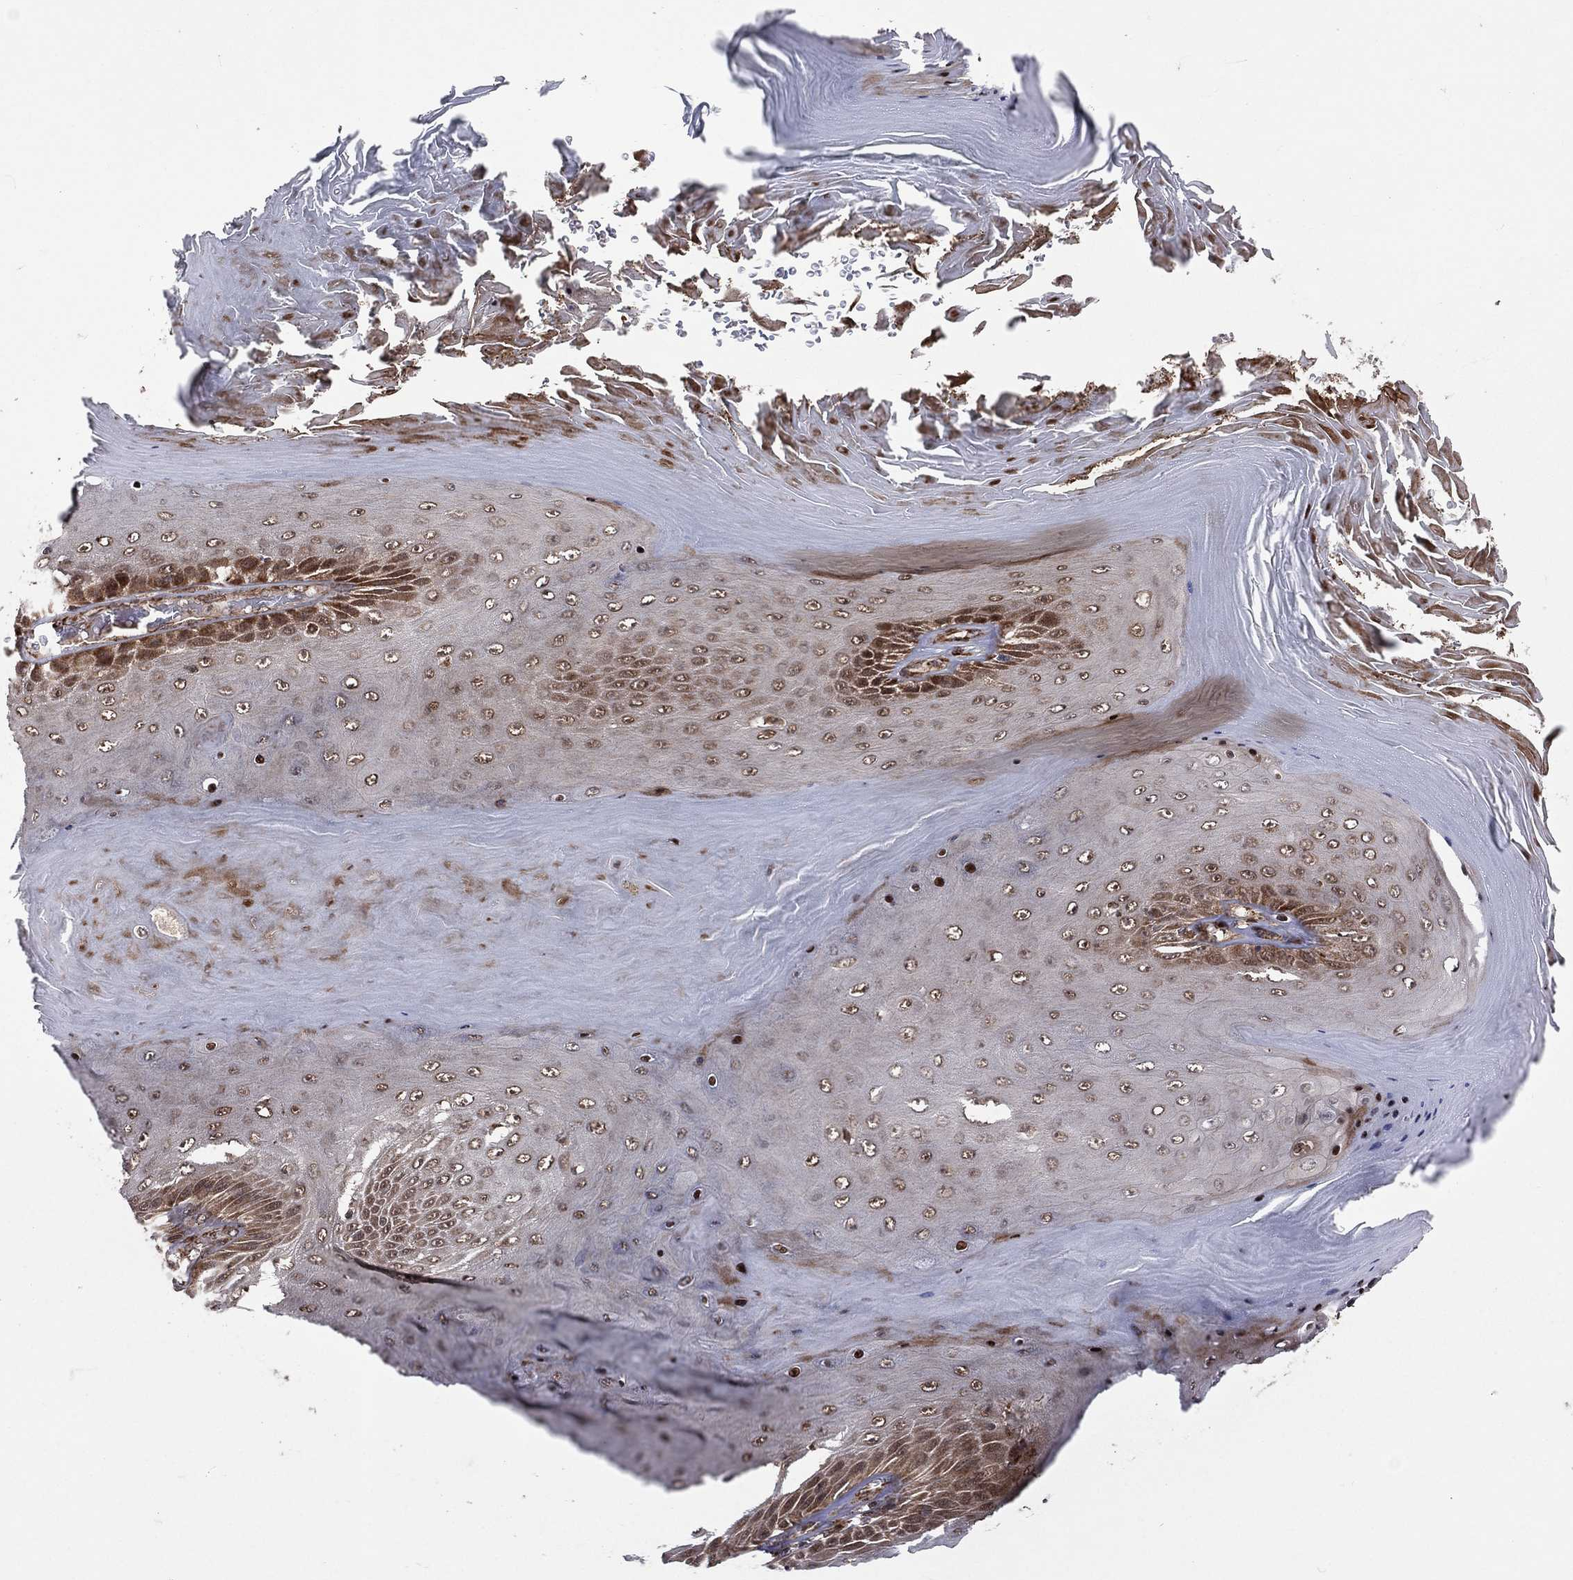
{"staining": {"intensity": "strong", "quantity": "<25%", "location": "cytoplasmic/membranous,nuclear"}, "tissue": "skin cancer", "cell_type": "Tumor cells", "image_type": "cancer", "snomed": [{"axis": "morphology", "description": "Squamous cell carcinoma, NOS"}, {"axis": "topography", "description": "Skin"}], "caption": "The micrograph reveals immunohistochemical staining of skin cancer. There is strong cytoplasmic/membranous and nuclear positivity is present in approximately <25% of tumor cells.", "gene": "MDM2", "patient": {"sex": "male", "age": 62}}